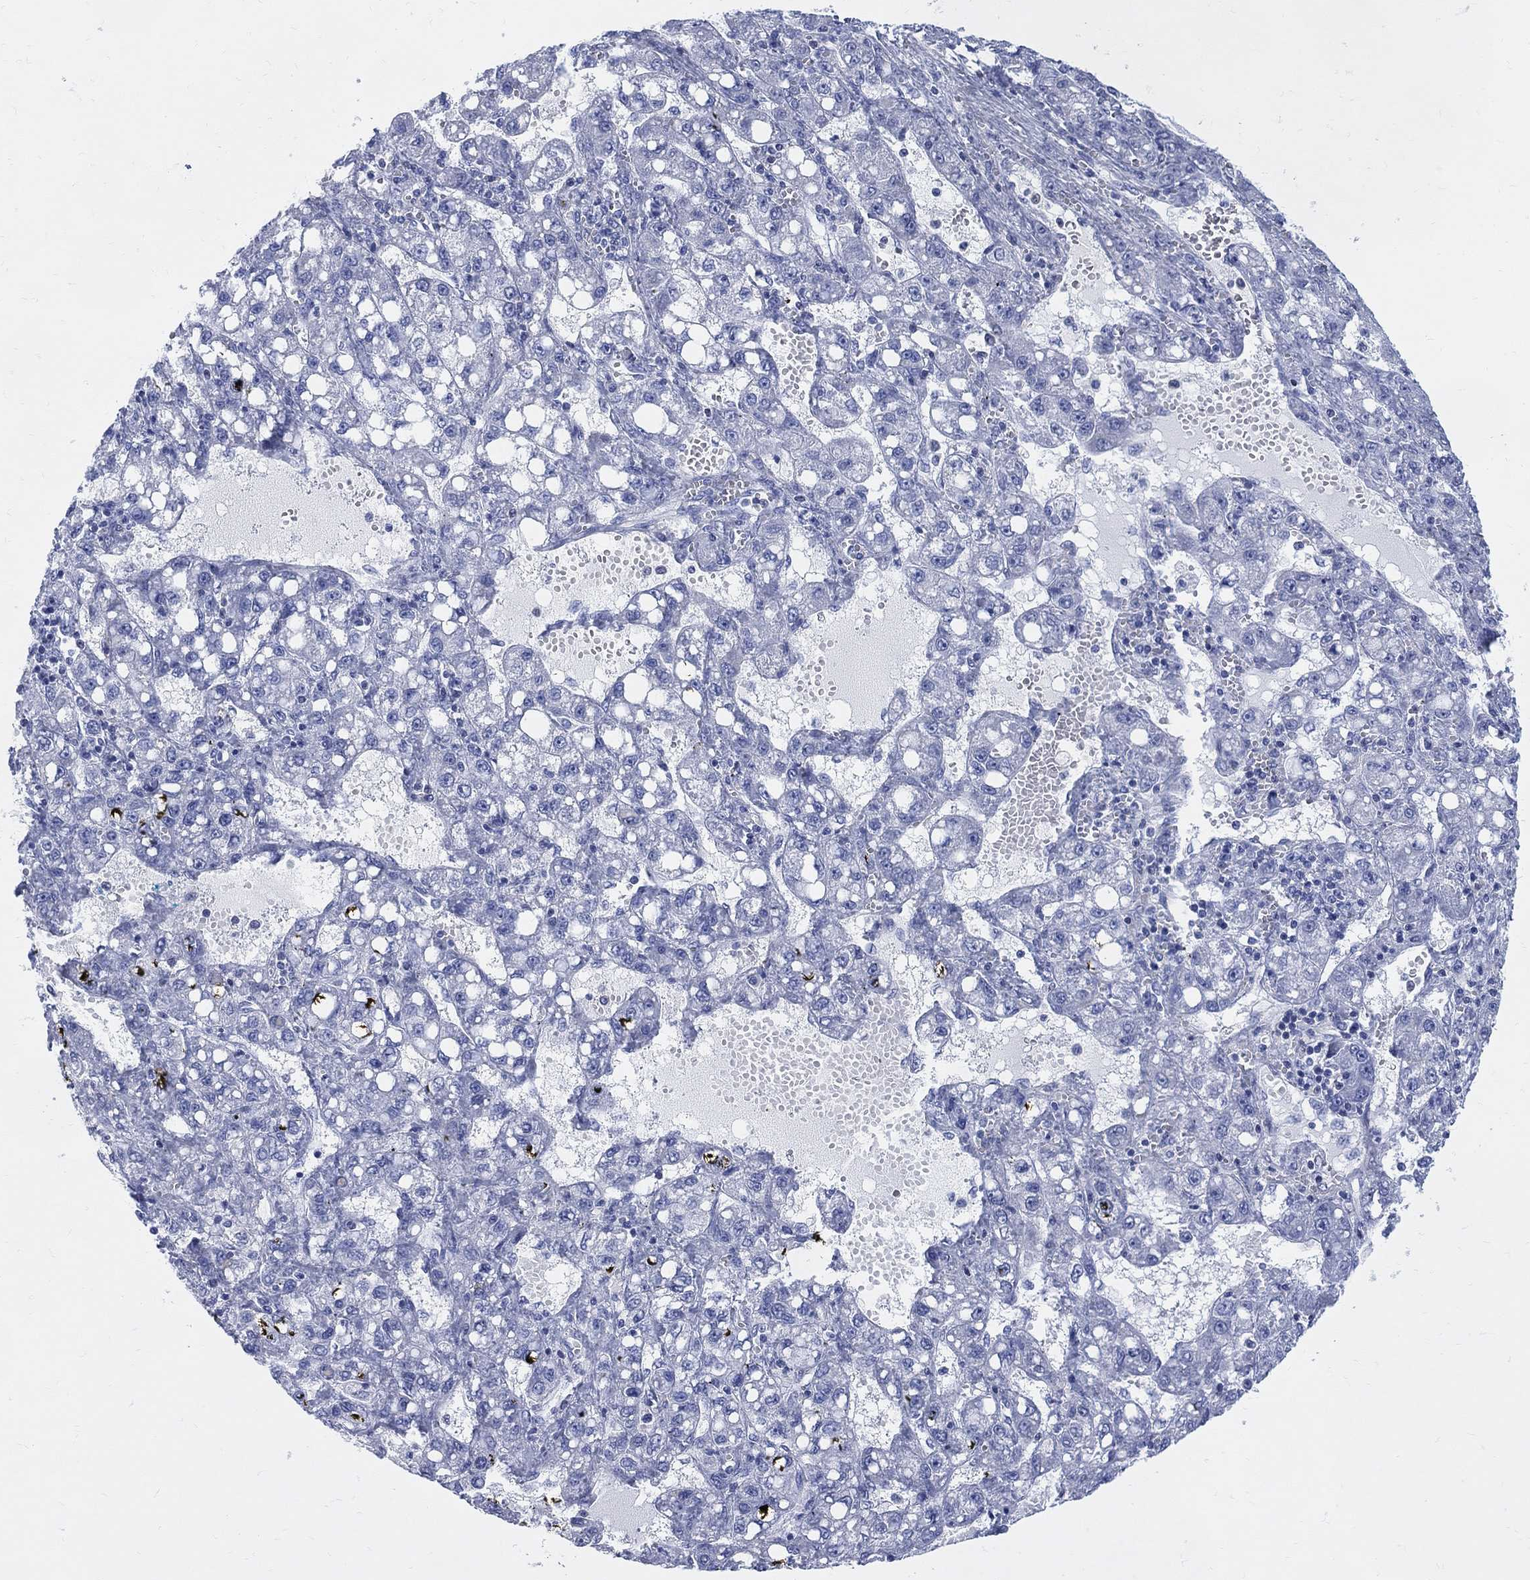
{"staining": {"intensity": "negative", "quantity": "none", "location": "none"}, "tissue": "liver cancer", "cell_type": "Tumor cells", "image_type": "cancer", "snomed": [{"axis": "morphology", "description": "Carcinoma, Hepatocellular, NOS"}, {"axis": "topography", "description": "Liver"}], "caption": "Tumor cells show no significant protein staining in liver cancer.", "gene": "DDI1", "patient": {"sex": "female", "age": 65}}